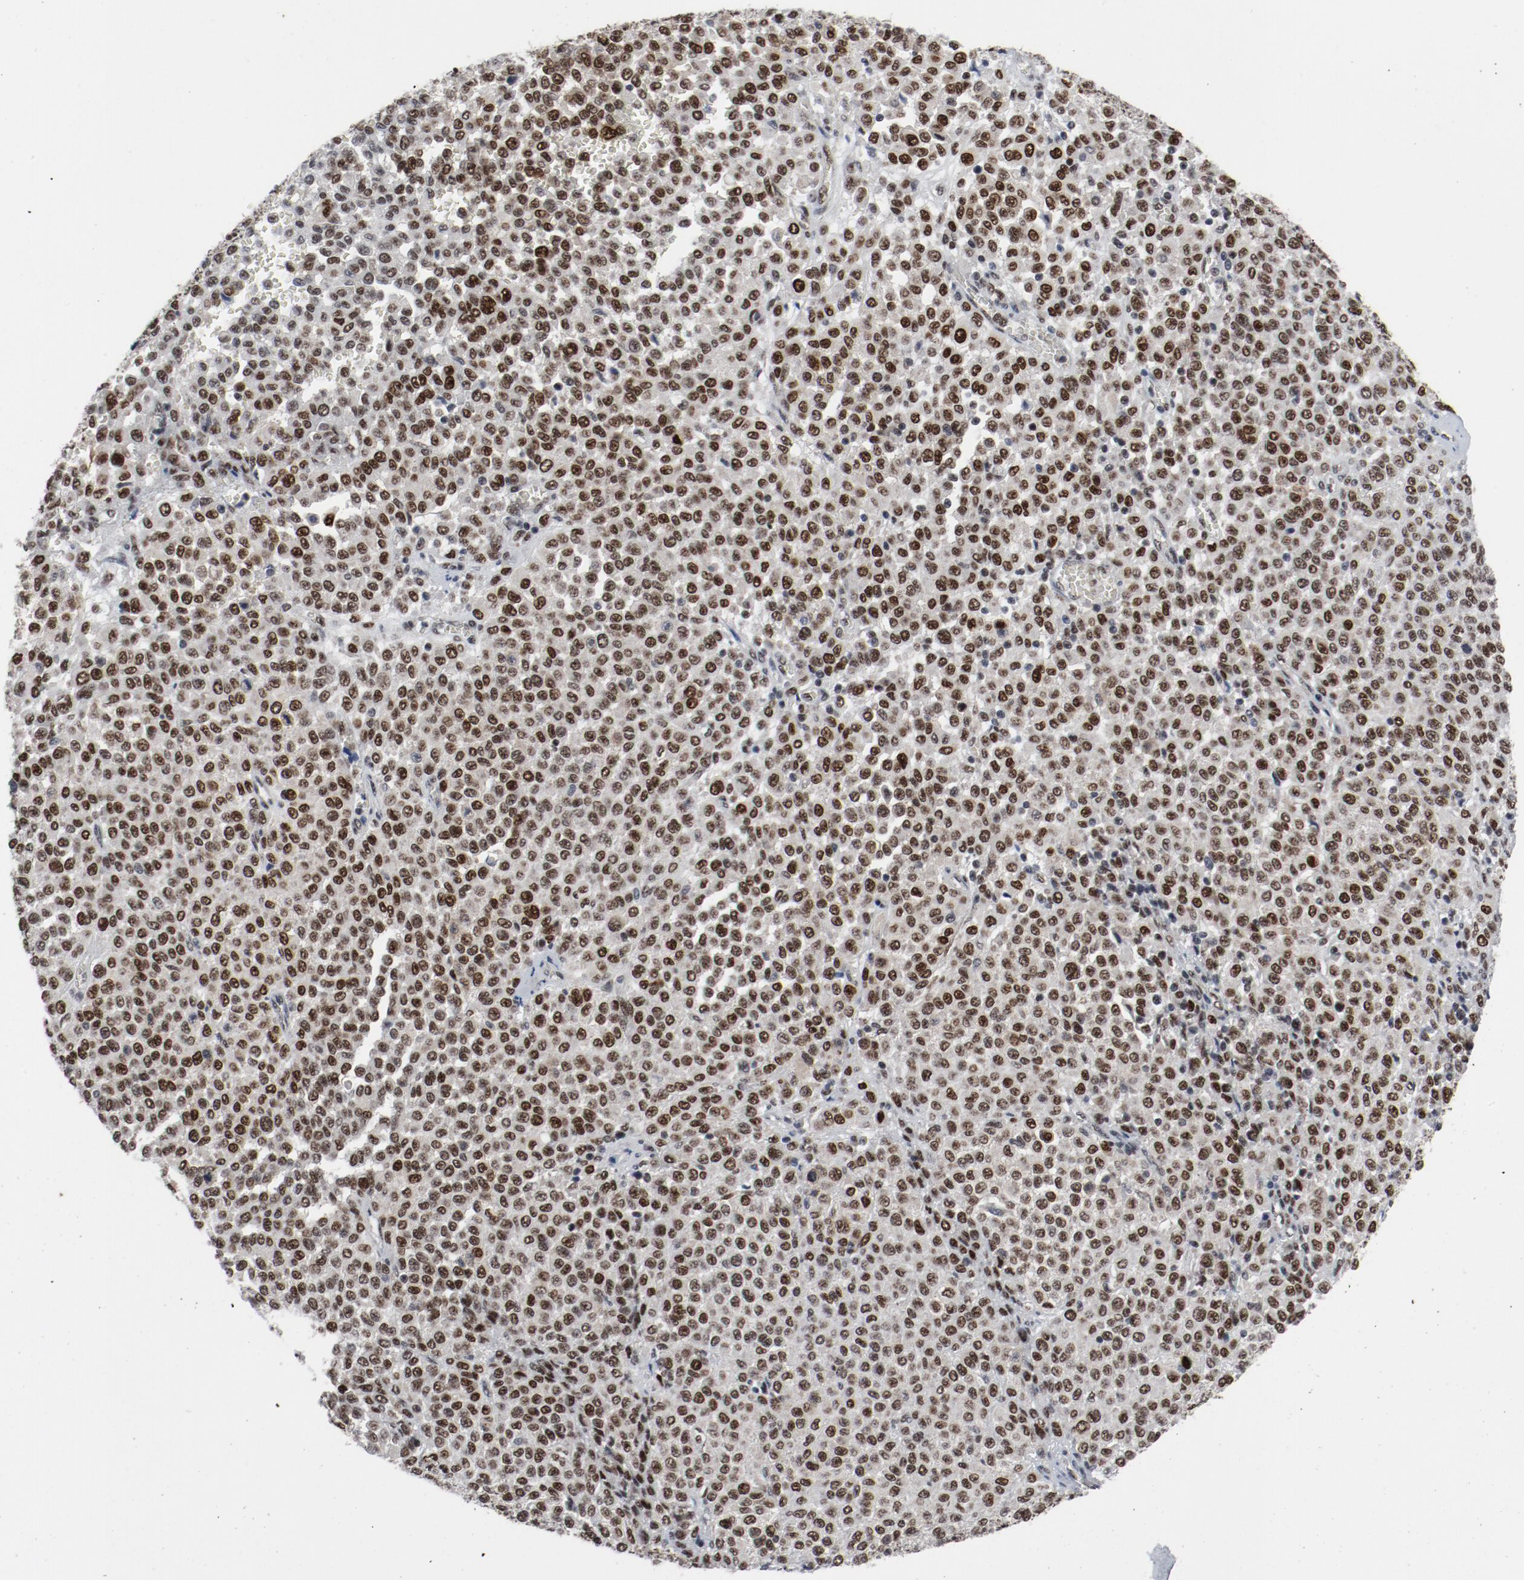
{"staining": {"intensity": "strong", "quantity": ">75%", "location": "nuclear"}, "tissue": "melanoma", "cell_type": "Tumor cells", "image_type": "cancer", "snomed": [{"axis": "morphology", "description": "Malignant melanoma, Metastatic site"}, {"axis": "topography", "description": "Pancreas"}], "caption": "Malignant melanoma (metastatic site) stained for a protein (brown) demonstrates strong nuclear positive staining in about >75% of tumor cells.", "gene": "JMJD6", "patient": {"sex": "female", "age": 30}}